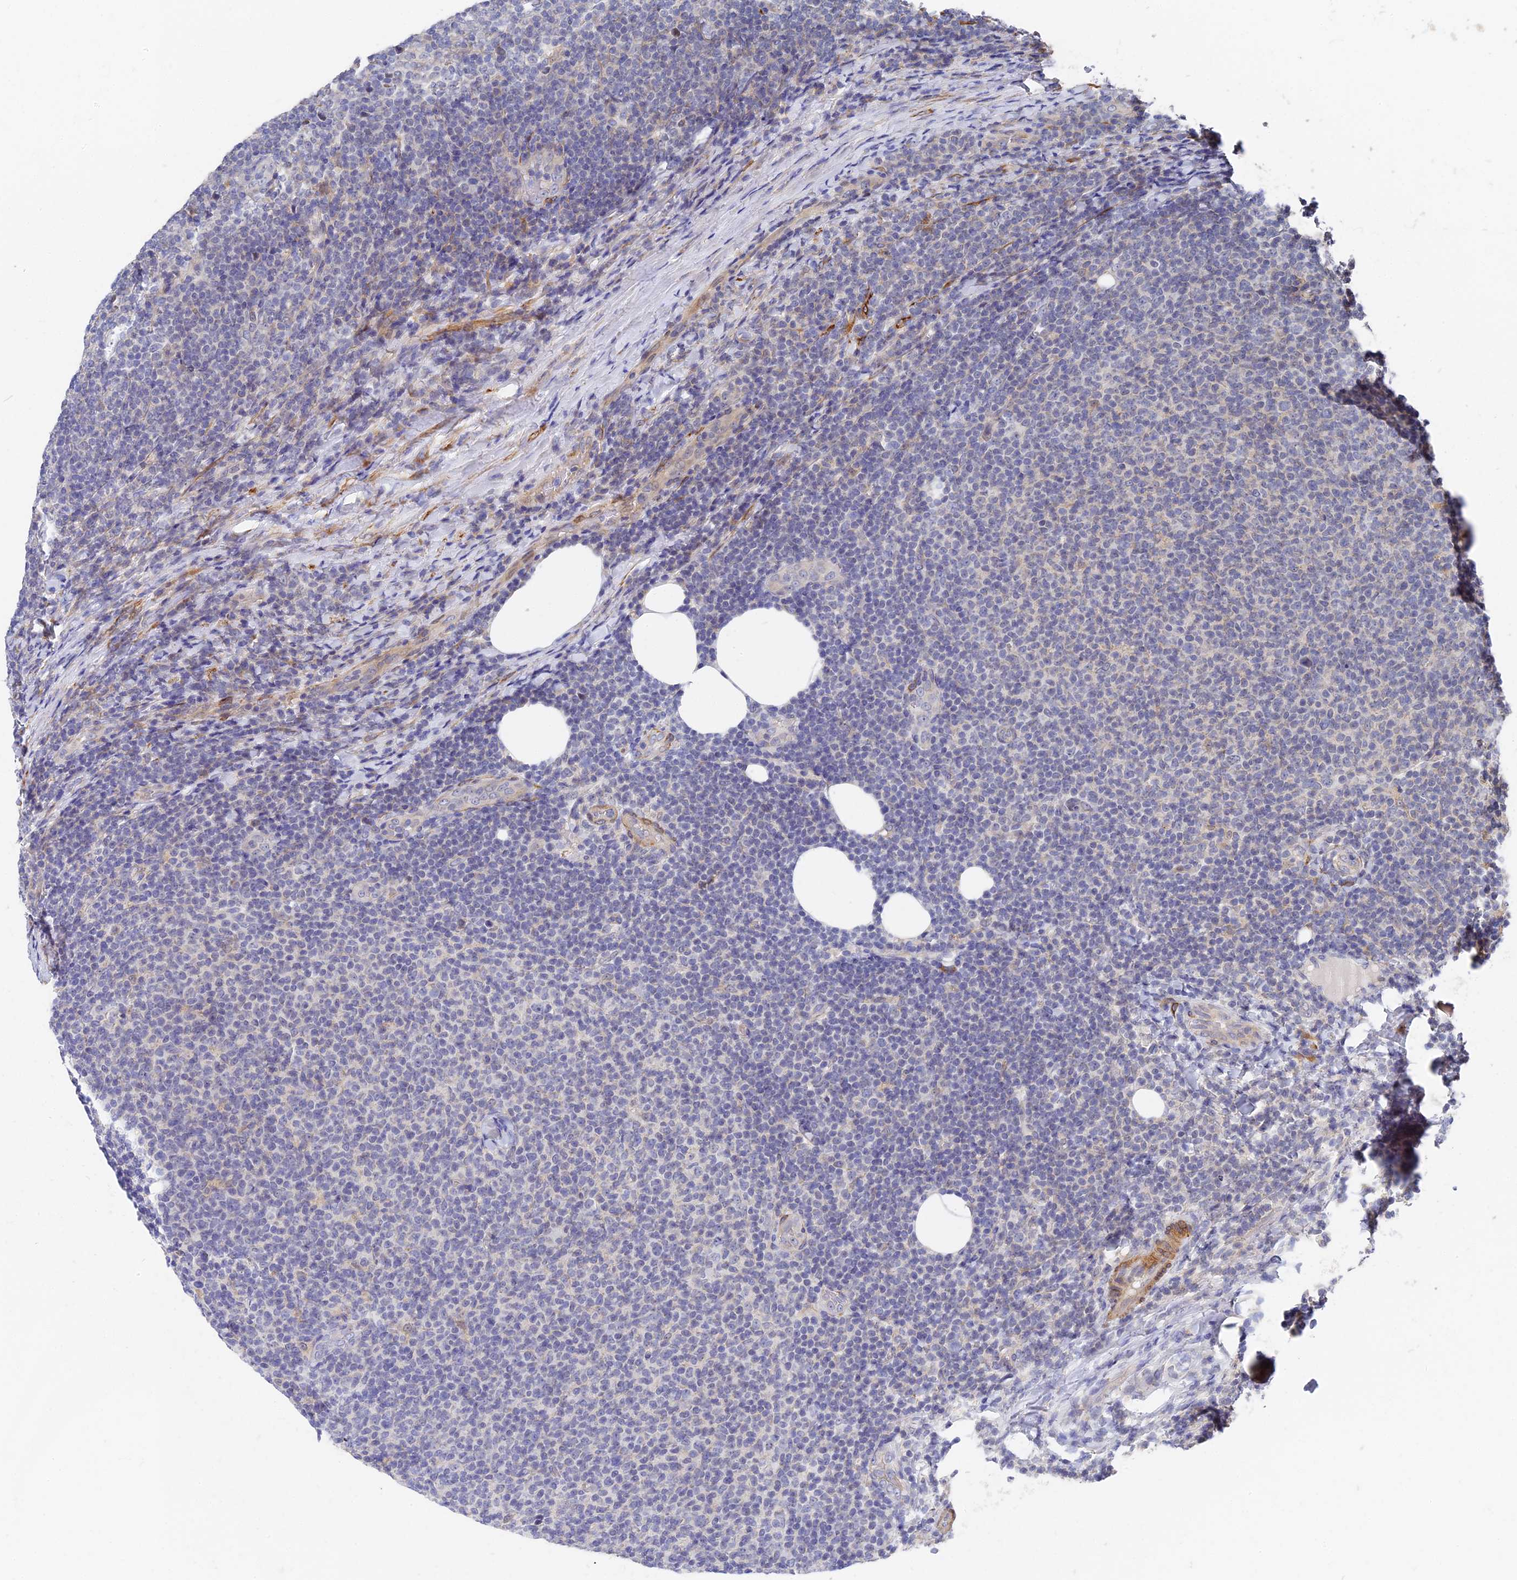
{"staining": {"intensity": "negative", "quantity": "none", "location": "none"}, "tissue": "lymphoma", "cell_type": "Tumor cells", "image_type": "cancer", "snomed": [{"axis": "morphology", "description": "Malignant lymphoma, non-Hodgkin's type, Low grade"}, {"axis": "topography", "description": "Lymph node"}], "caption": "Human lymphoma stained for a protein using IHC exhibits no positivity in tumor cells.", "gene": "CCDC113", "patient": {"sex": "male", "age": 66}}